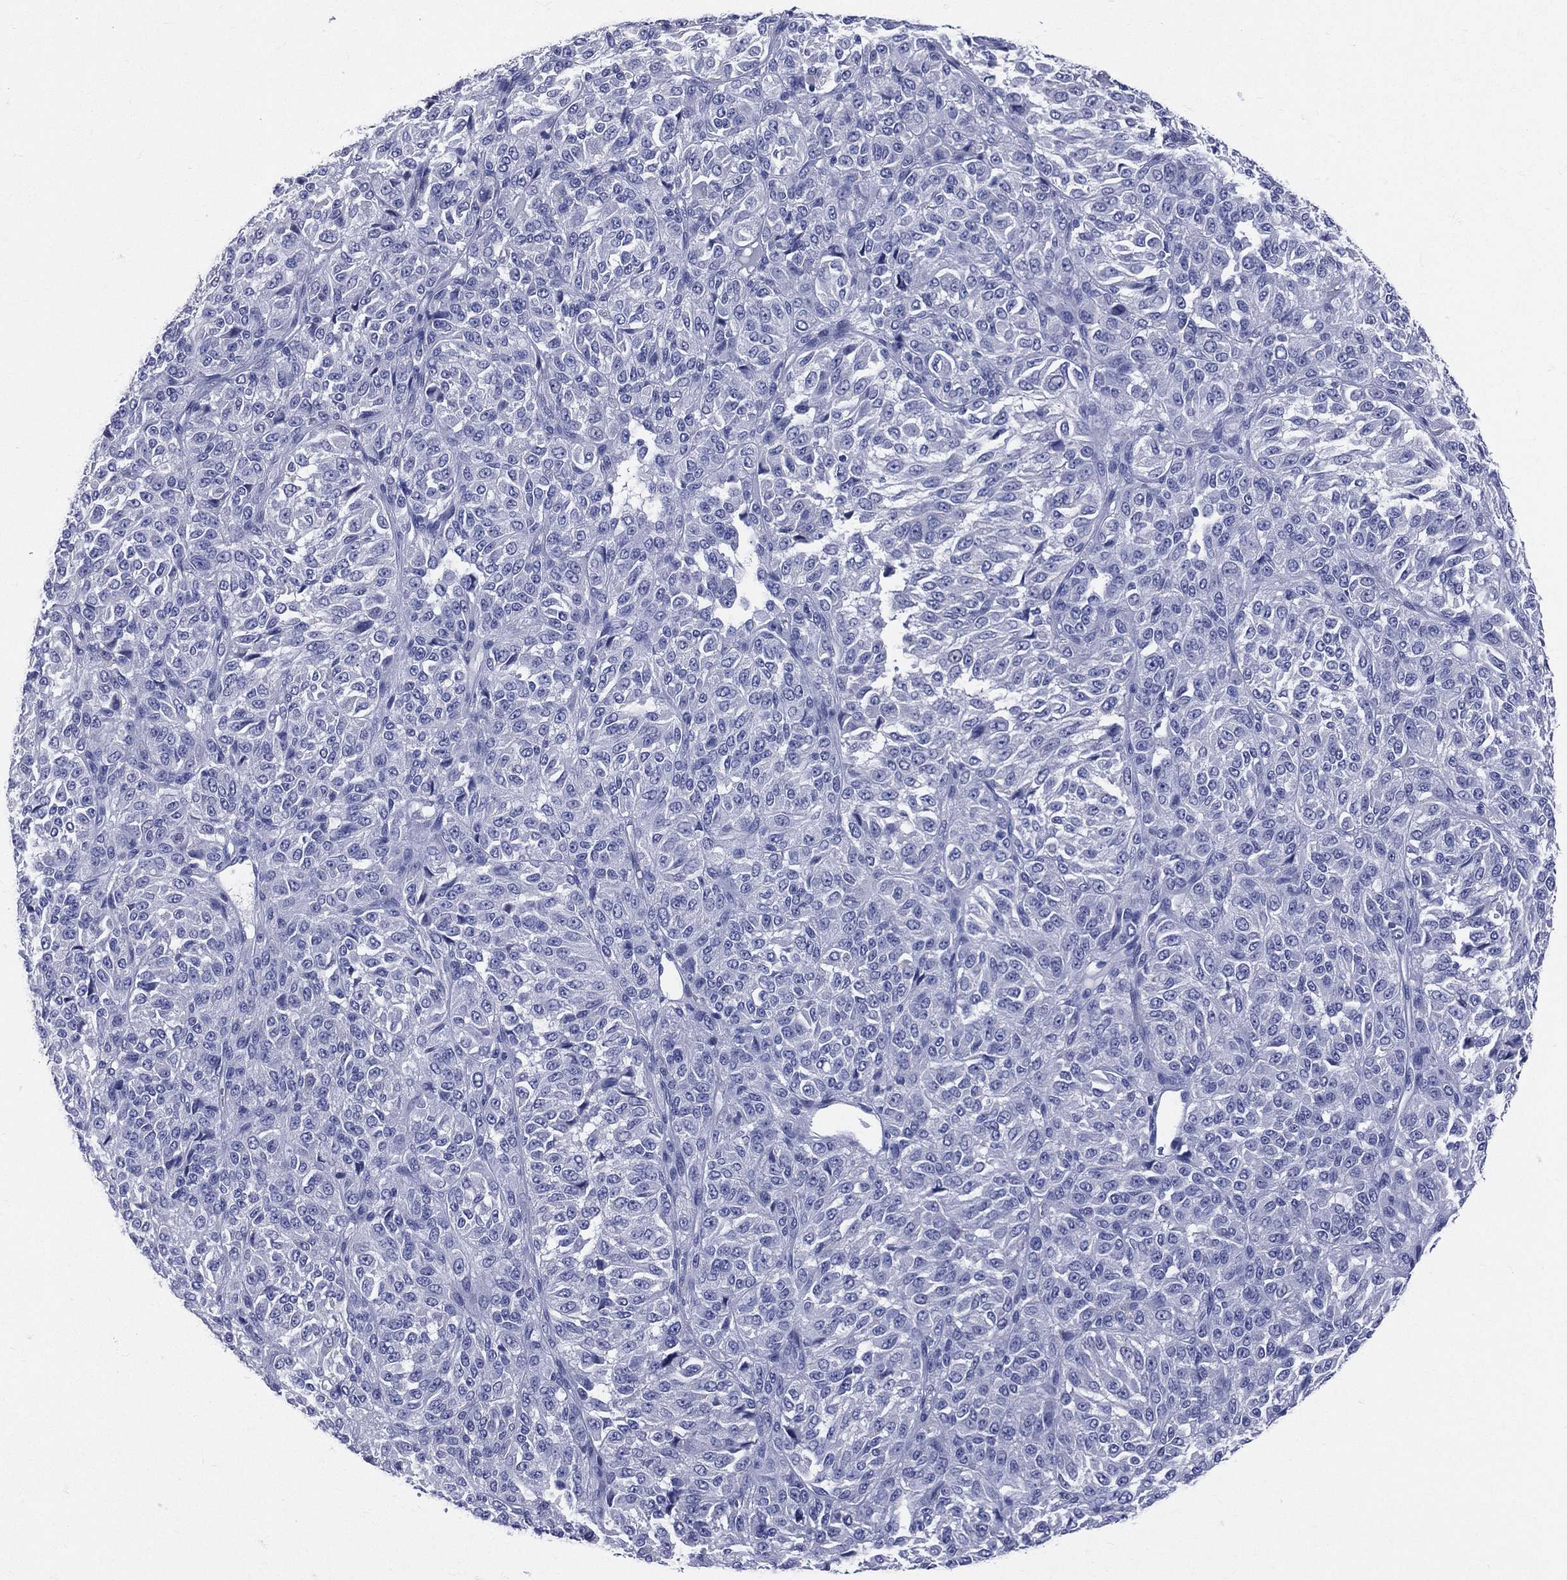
{"staining": {"intensity": "negative", "quantity": "none", "location": "none"}, "tissue": "melanoma", "cell_type": "Tumor cells", "image_type": "cancer", "snomed": [{"axis": "morphology", "description": "Malignant melanoma, Metastatic site"}, {"axis": "topography", "description": "Brain"}], "caption": "This histopathology image is of malignant melanoma (metastatic site) stained with immunohistochemistry (IHC) to label a protein in brown with the nuclei are counter-stained blue. There is no expression in tumor cells.", "gene": "CYLC1", "patient": {"sex": "female", "age": 56}}